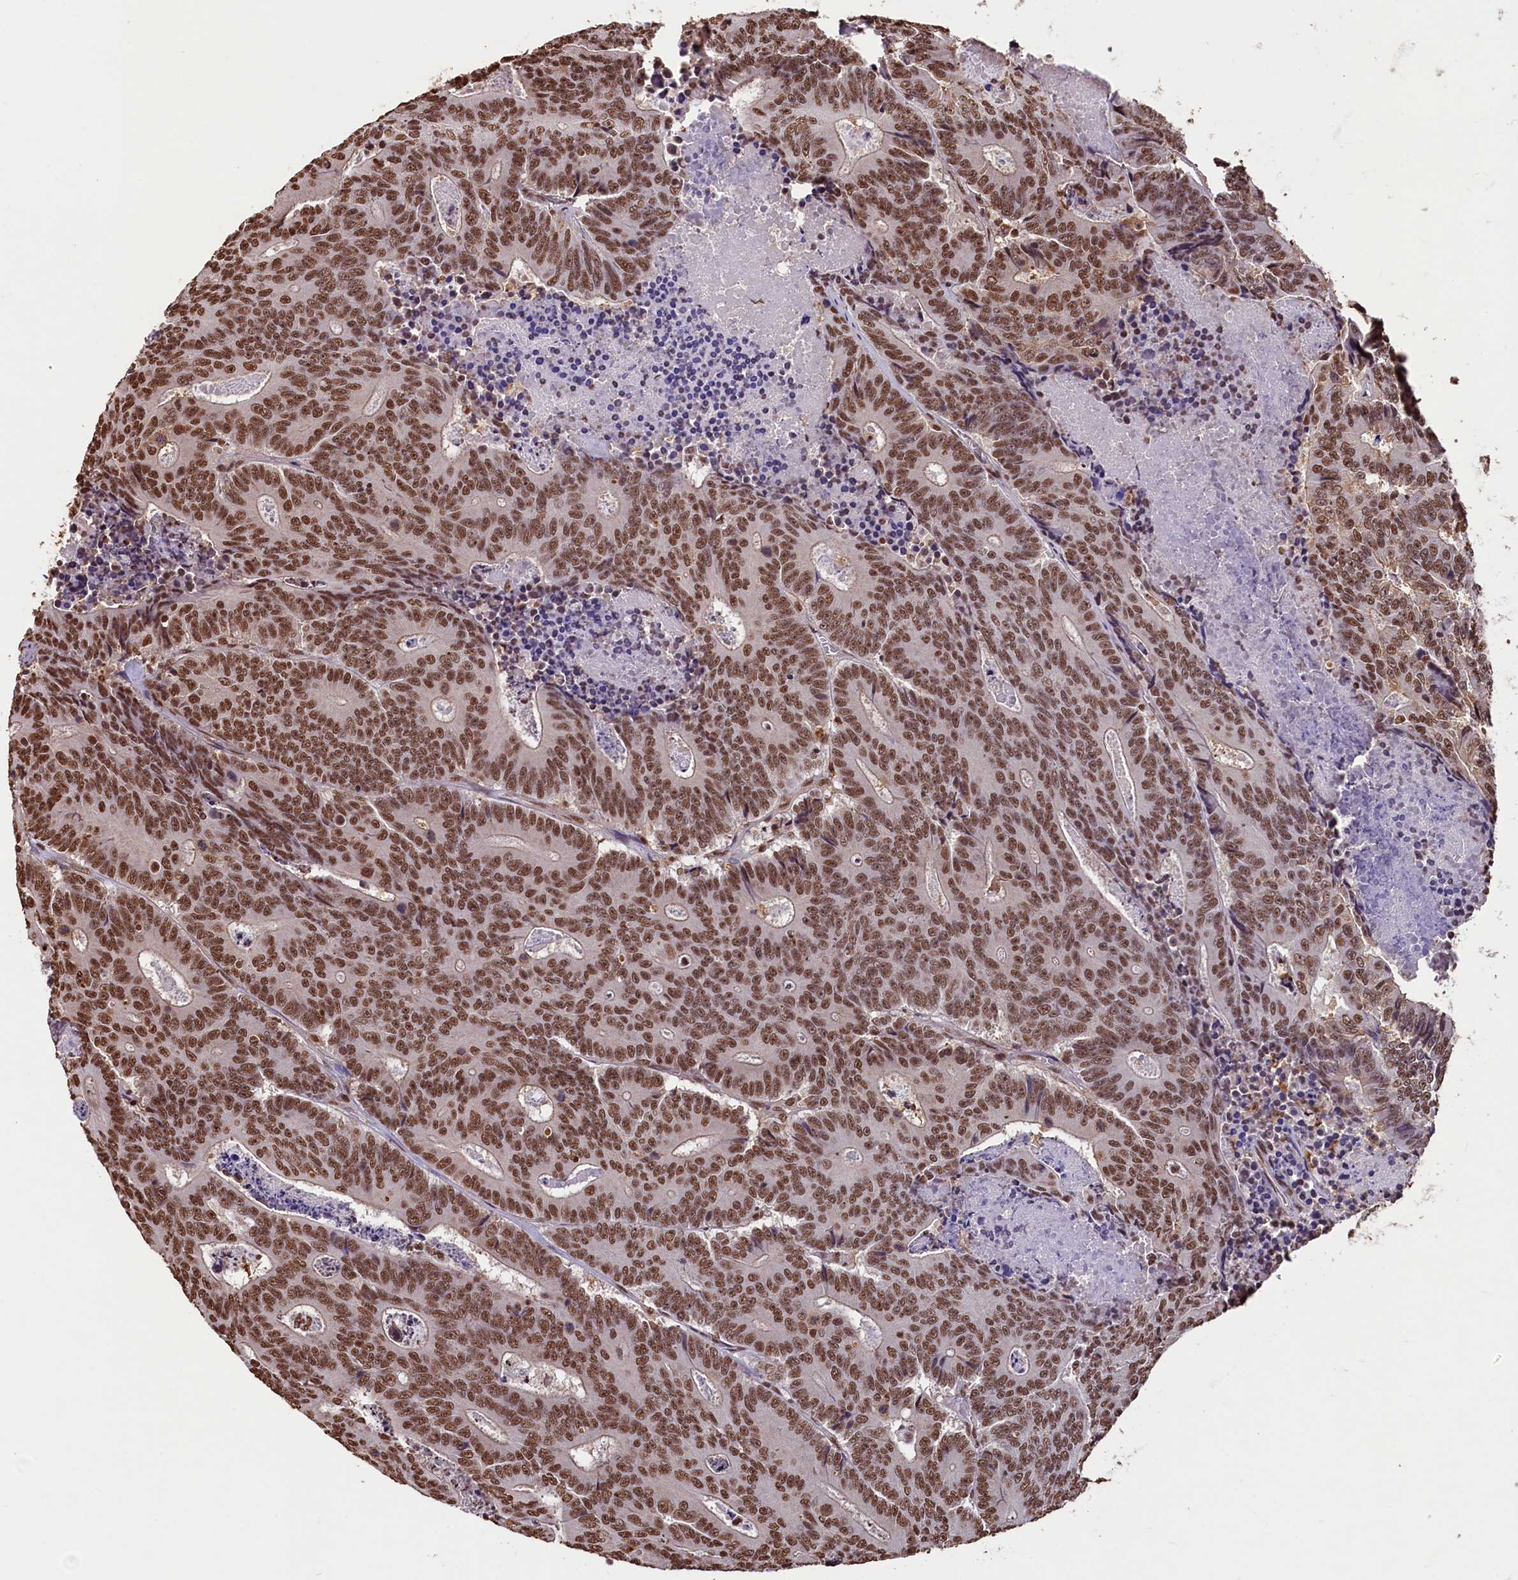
{"staining": {"intensity": "strong", "quantity": ">75%", "location": "nuclear"}, "tissue": "colorectal cancer", "cell_type": "Tumor cells", "image_type": "cancer", "snomed": [{"axis": "morphology", "description": "Adenocarcinoma, NOS"}, {"axis": "topography", "description": "Colon"}], "caption": "About >75% of tumor cells in human colorectal adenocarcinoma demonstrate strong nuclear protein staining as visualized by brown immunohistochemical staining.", "gene": "SNRPD2", "patient": {"sex": "male", "age": 83}}